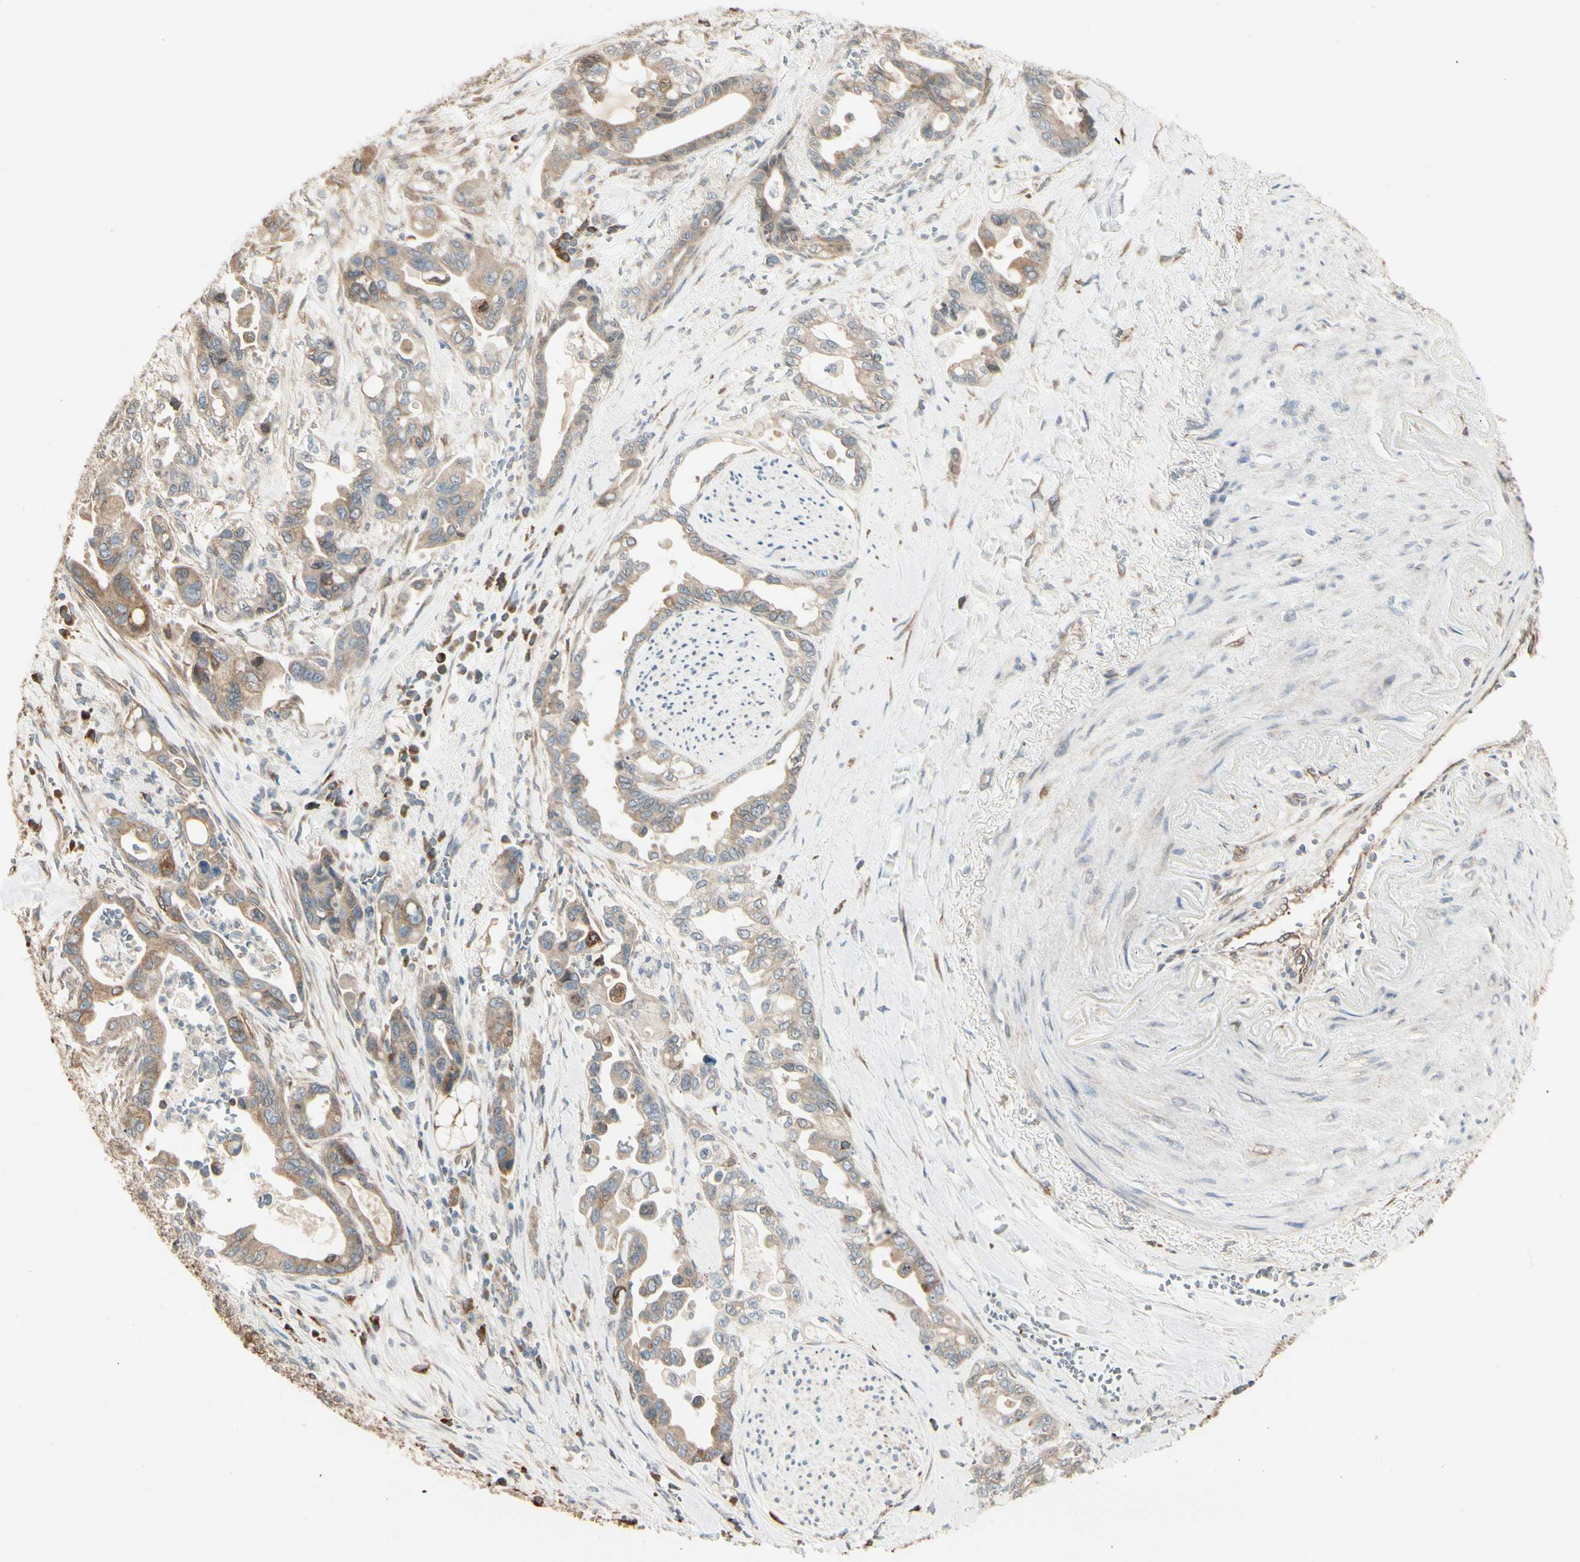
{"staining": {"intensity": "weak", "quantity": ">75%", "location": "cytoplasmic/membranous"}, "tissue": "pancreatic cancer", "cell_type": "Tumor cells", "image_type": "cancer", "snomed": [{"axis": "morphology", "description": "Adenocarcinoma, NOS"}, {"axis": "topography", "description": "Pancreas"}], "caption": "Pancreatic adenocarcinoma stained with a brown dye shows weak cytoplasmic/membranous positive expression in about >75% of tumor cells.", "gene": "NUCB2", "patient": {"sex": "male", "age": 70}}